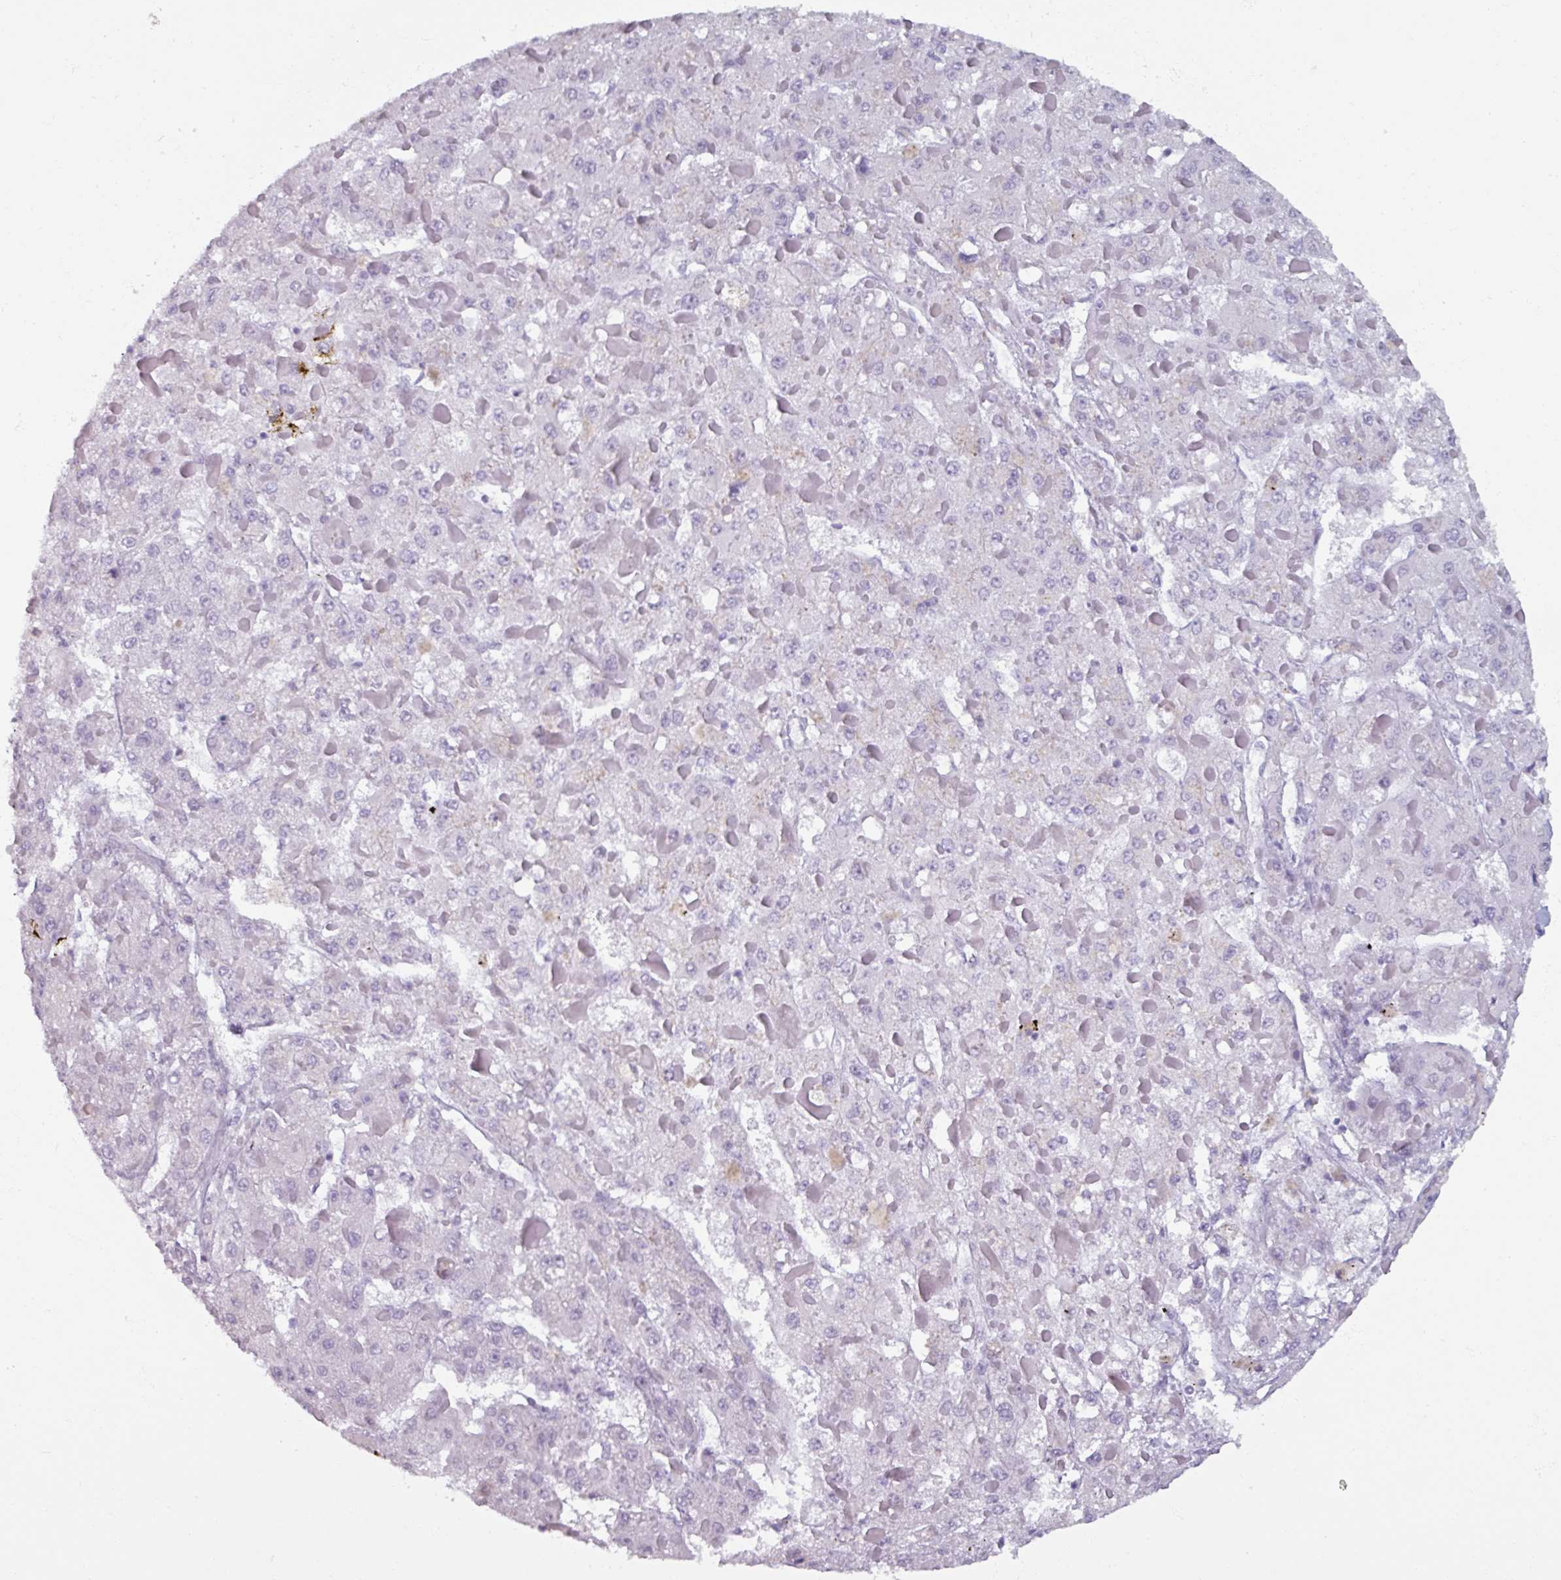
{"staining": {"intensity": "negative", "quantity": "none", "location": "none"}, "tissue": "liver cancer", "cell_type": "Tumor cells", "image_type": "cancer", "snomed": [{"axis": "morphology", "description": "Carcinoma, Hepatocellular, NOS"}, {"axis": "topography", "description": "Liver"}], "caption": "A micrograph of liver cancer stained for a protein demonstrates no brown staining in tumor cells.", "gene": "SPESP1", "patient": {"sex": "female", "age": 73}}